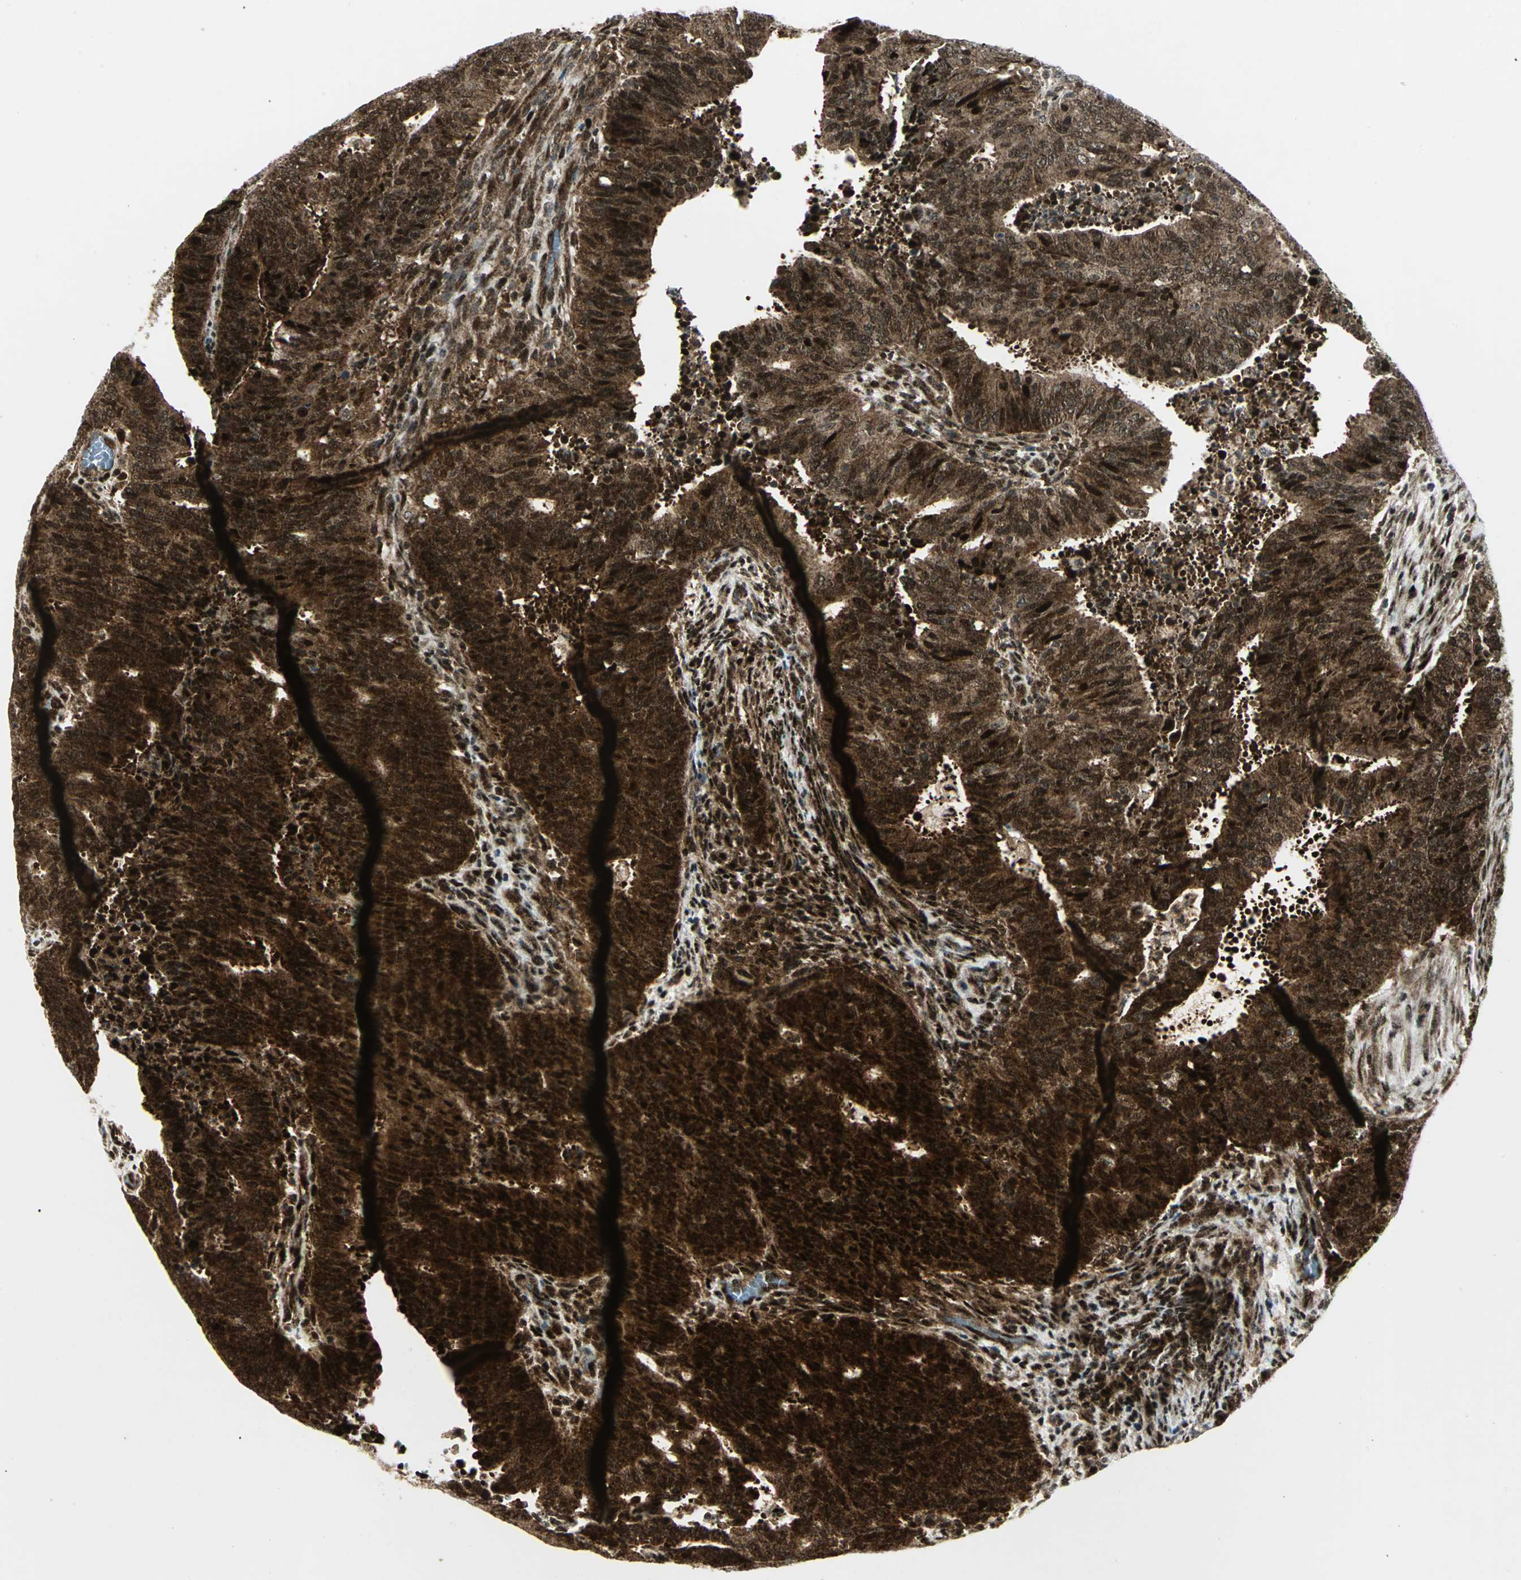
{"staining": {"intensity": "strong", "quantity": ">75%", "location": "cytoplasmic/membranous,nuclear"}, "tissue": "cervical cancer", "cell_type": "Tumor cells", "image_type": "cancer", "snomed": [{"axis": "morphology", "description": "Adenocarcinoma, NOS"}, {"axis": "topography", "description": "Cervix"}], "caption": "Immunohistochemical staining of human adenocarcinoma (cervical) demonstrates strong cytoplasmic/membranous and nuclear protein positivity in about >75% of tumor cells.", "gene": "COPS5", "patient": {"sex": "female", "age": 44}}